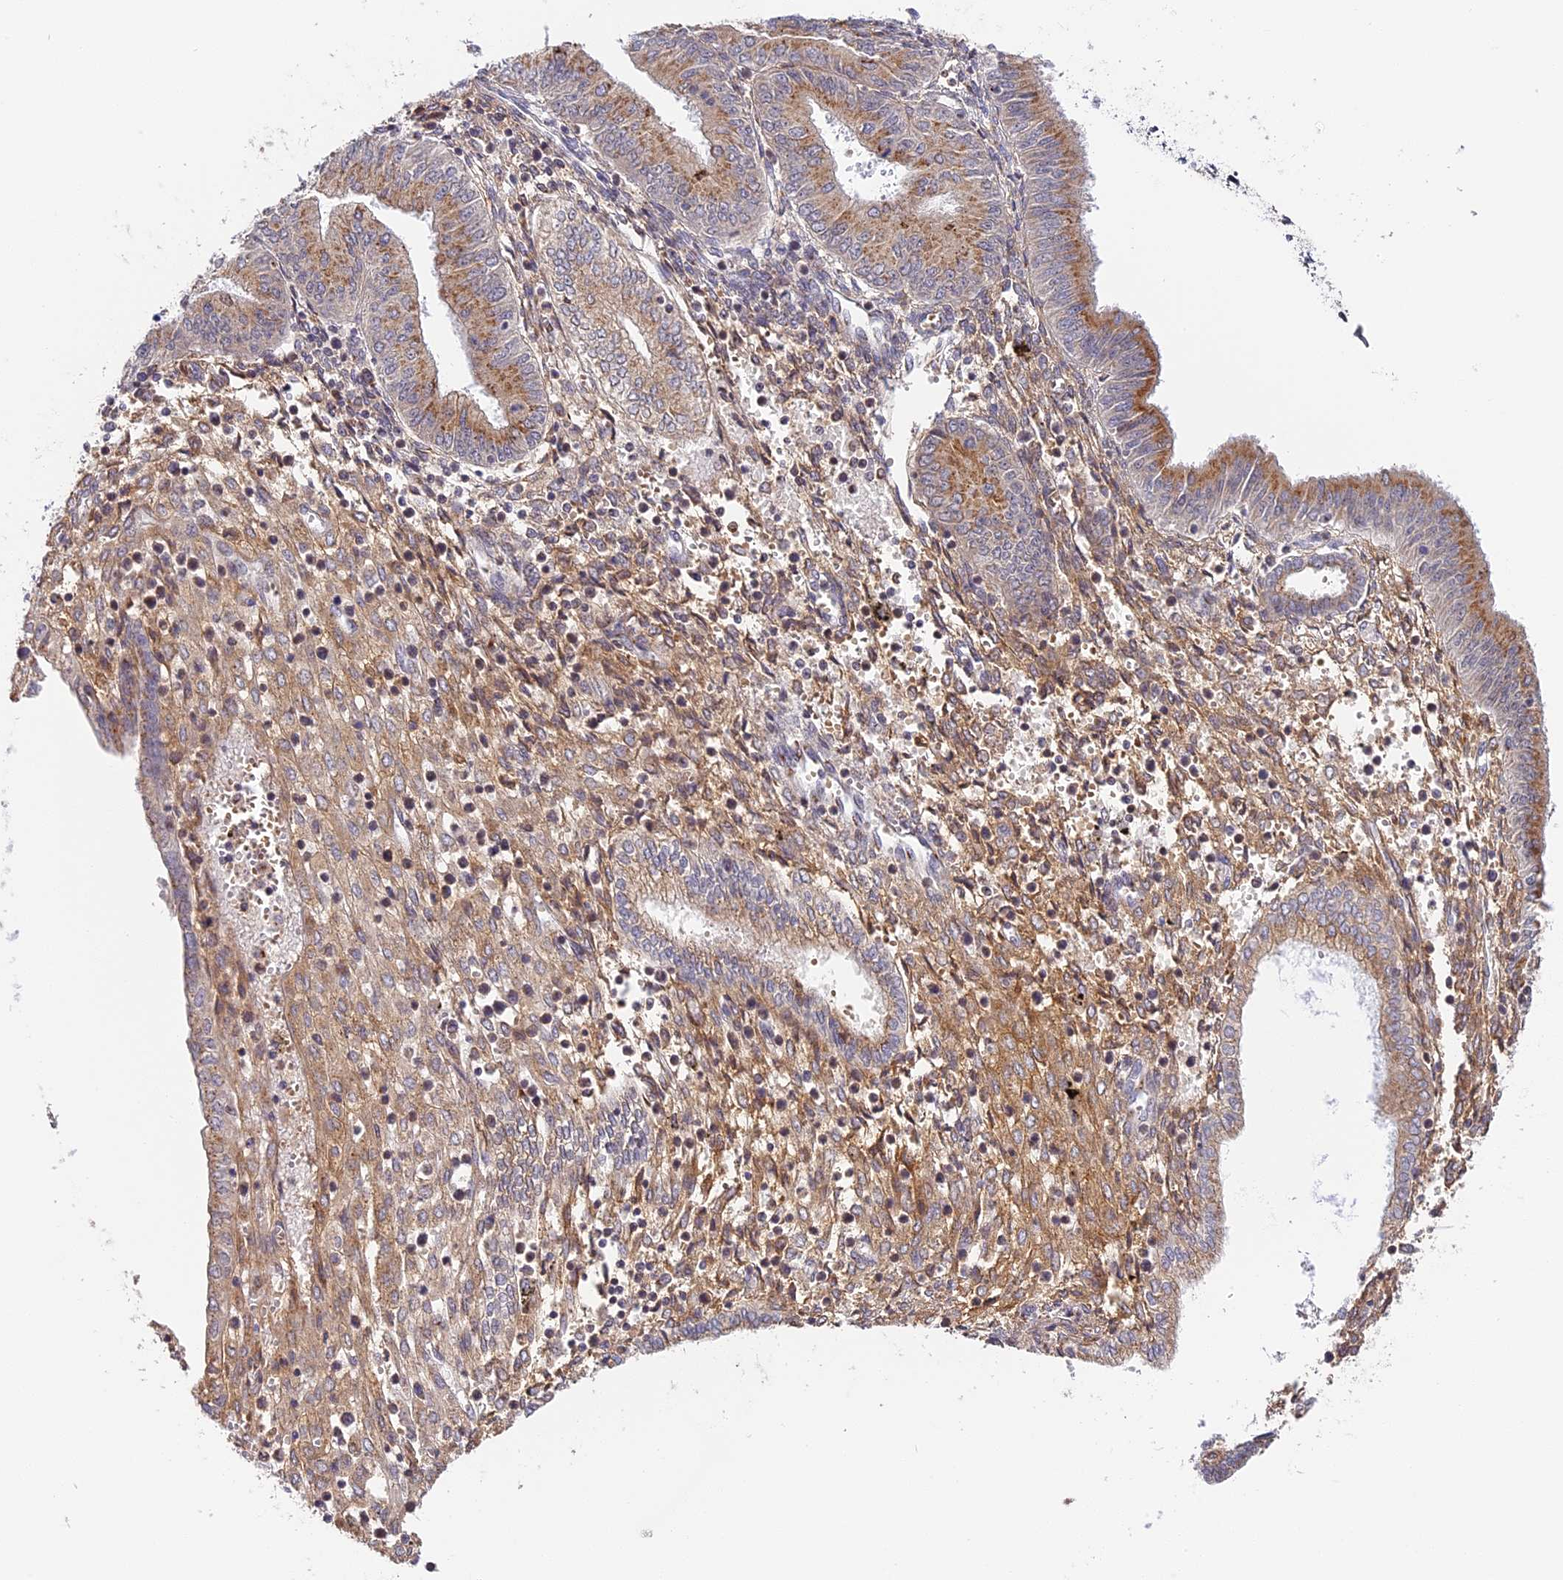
{"staining": {"intensity": "moderate", "quantity": ">75%", "location": "cytoplasmic/membranous"}, "tissue": "endometrial cancer", "cell_type": "Tumor cells", "image_type": "cancer", "snomed": [{"axis": "morphology", "description": "Adenocarcinoma, NOS"}, {"axis": "topography", "description": "Endometrium"}], "caption": "The micrograph shows a brown stain indicating the presence of a protein in the cytoplasmic/membranous of tumor cells in endometrial cancer.", "gene": "HEATR5B", "patient": {"sex": "female", "age": 53}}